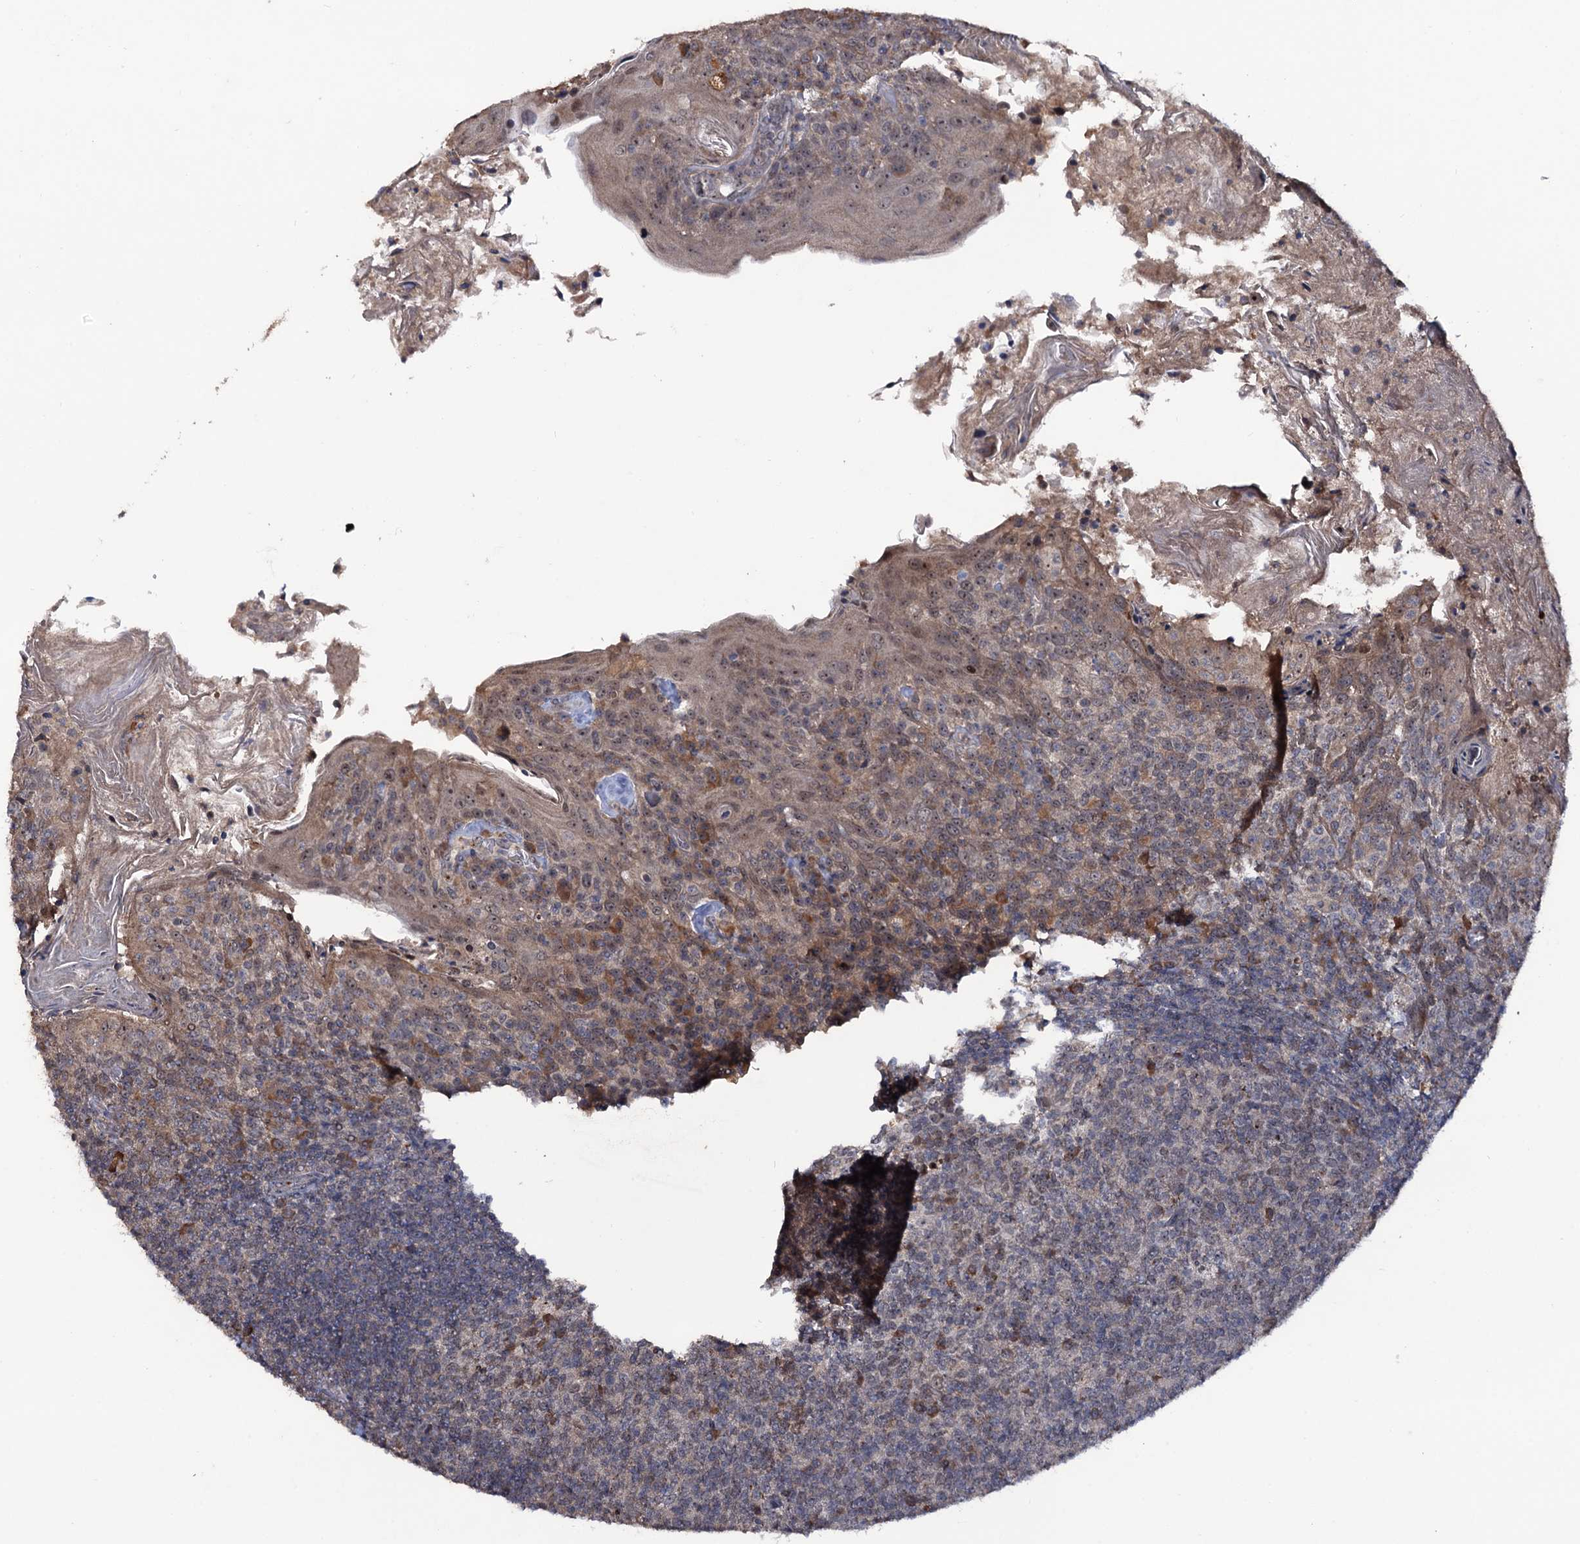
{"staining": {"intensity": "weak", "quantity": "25%-75%", "location": "nuclear"}, "tissue": "tonsil", "cell_type": "Germinal center cells", "image_type": "normal", "snomed": [{"axis": "morphology", "description": "Normal tissue, NOS"}, {"axis": "topography", "description": "Tonsil"}], "caption": "Protein expression analysis of unremarkable human tonsil reveals weak nuclear staining in about 25%-75% of germinal center cells. (brown staining indicates protein expression, while blue staining denotes nuclei).", "gene": "LRRC63", "patient": {"sex": "female", "age": 10}}